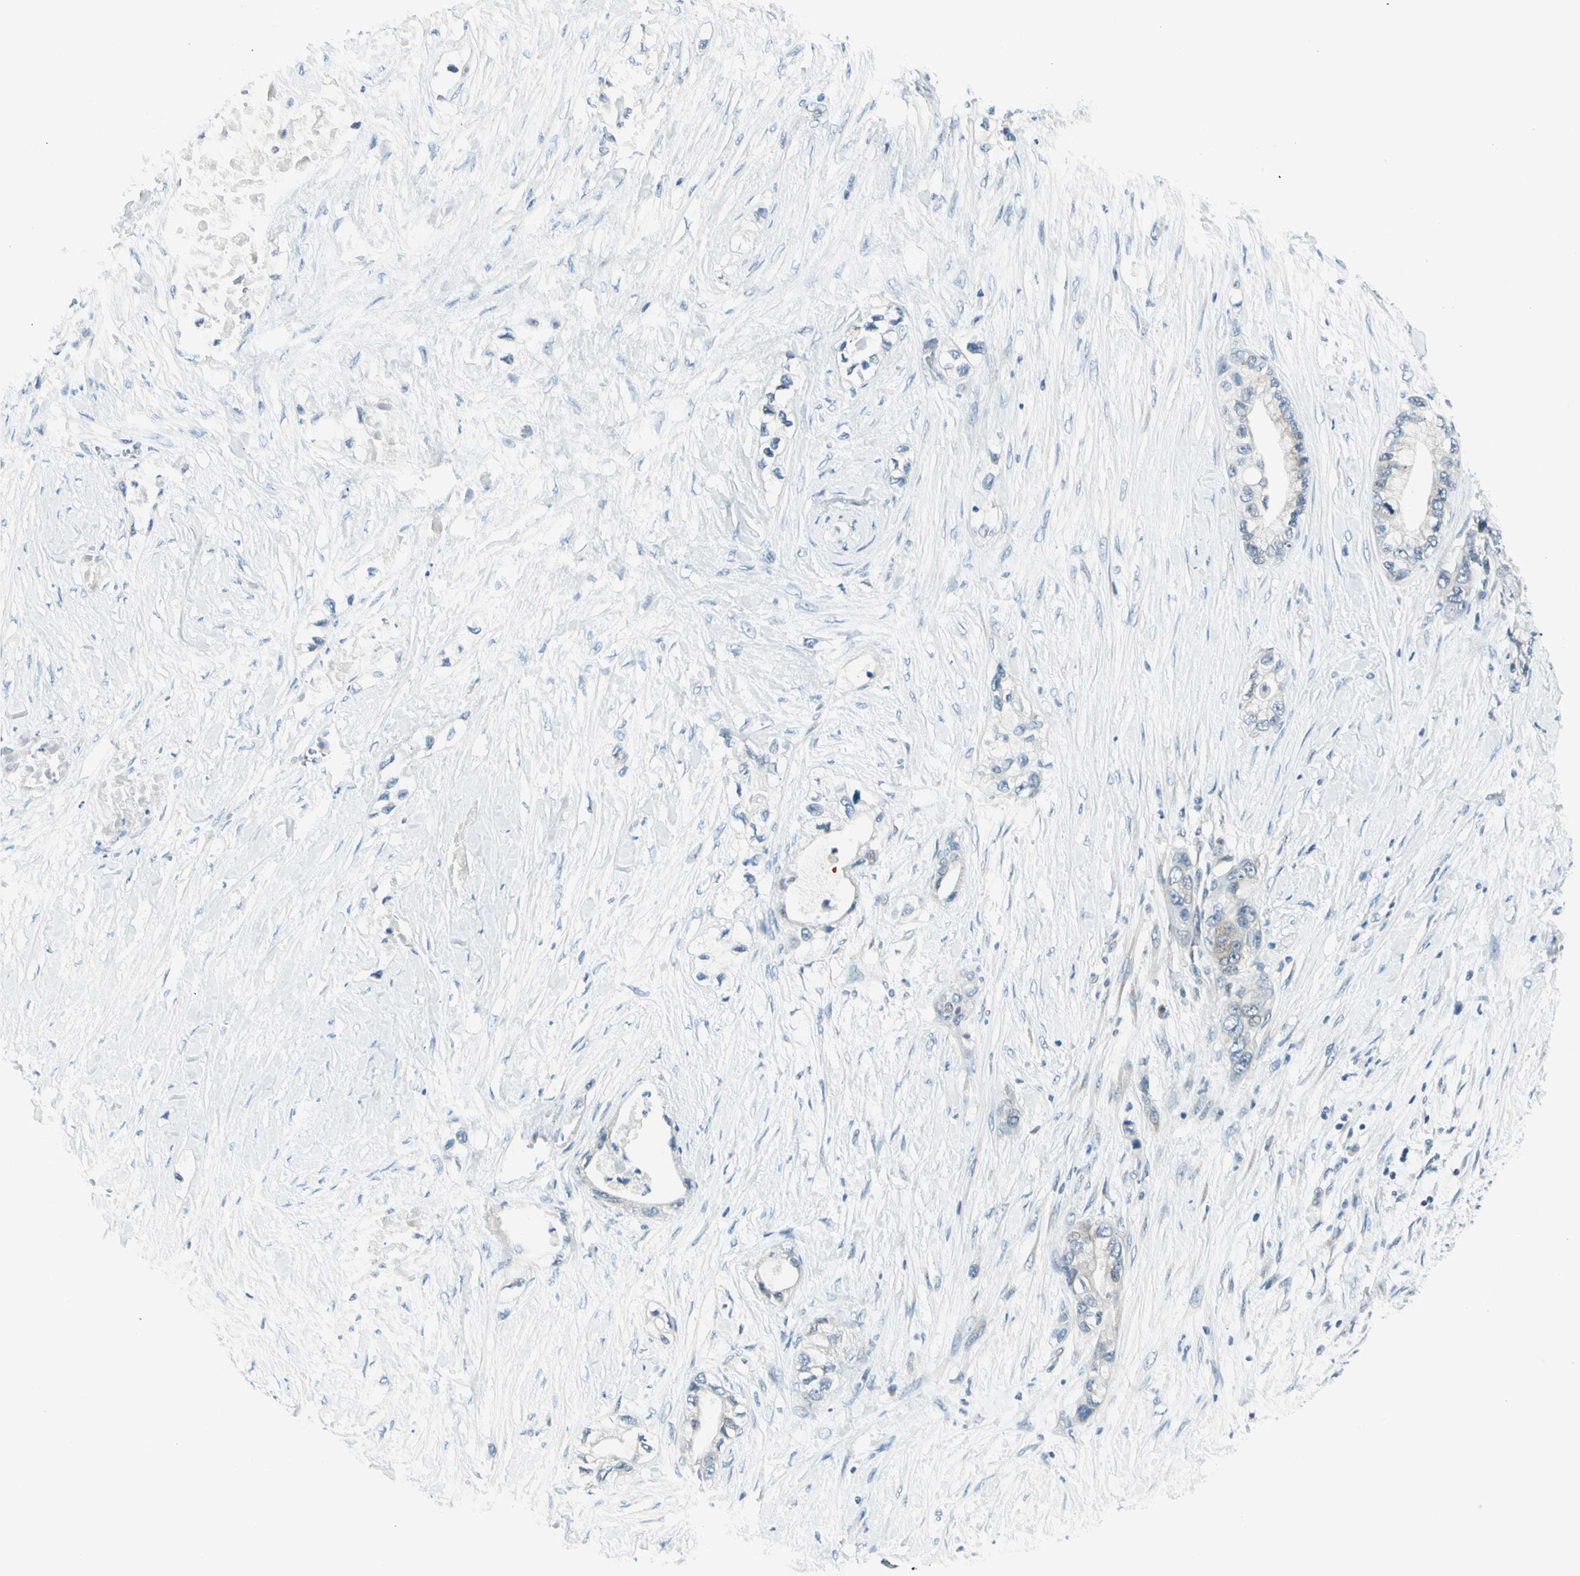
{"staining": {"intensity": "negative", "quantity": "none", "location": "none"}, "tissue": "pancreatic cancer", "cell_type": "Tumor cells", "image_type": "cancer", "snomed": [{"axis": "morphology", "description": "Adenocarcinoma, NOS"}, {"axis": "topography", "description": "Pancreas"}], "caption": "Immunohistochemical staining of adenocarcinoma (pancreatic) demonstrates no significant positivity in tumor cells.", "gene": "ZSCAN1", "patient": {"sex": "female", "age": 70}}